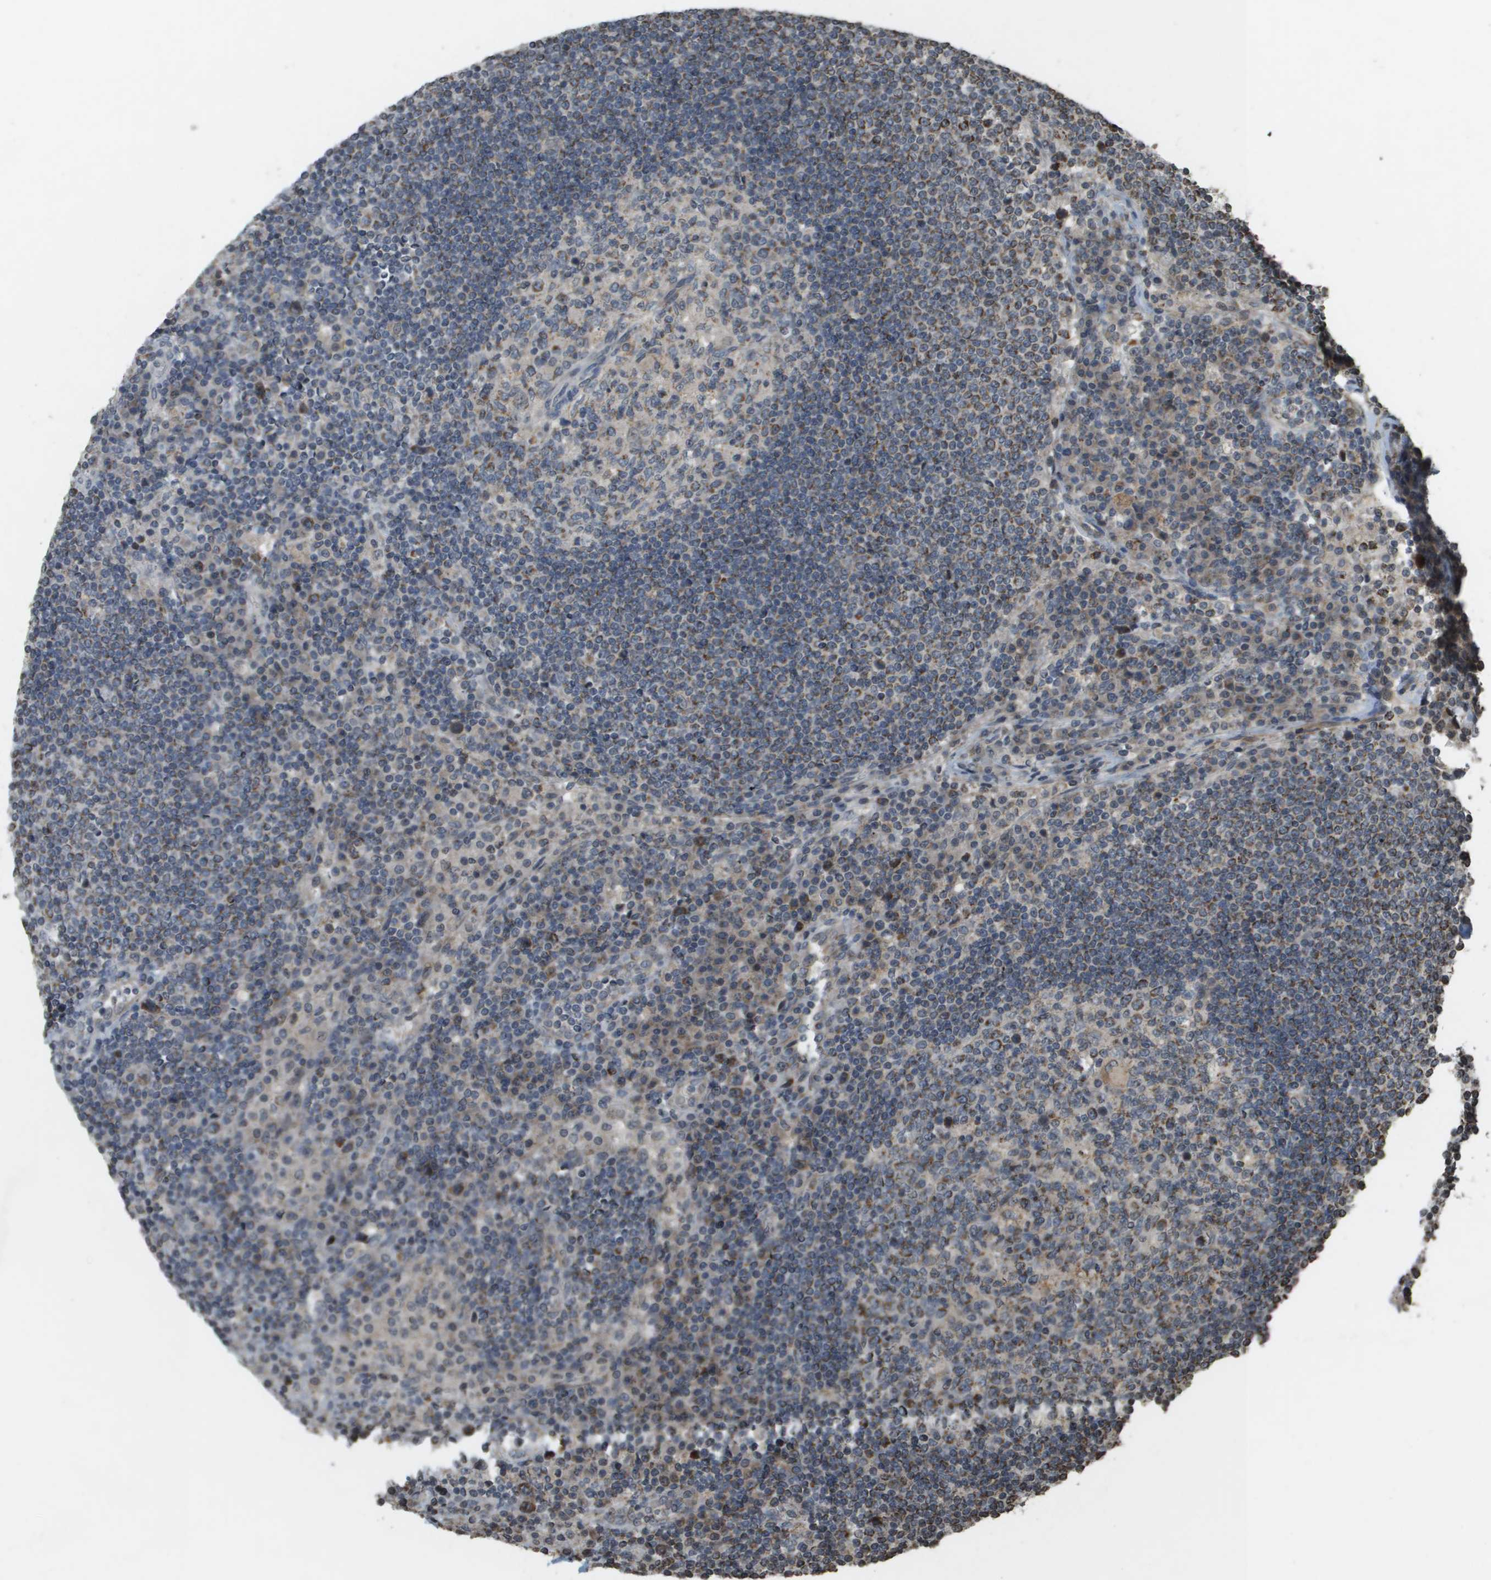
{"staining": {"intensity": "moderate", "quantity": "<25%", "location": "cytoplasmic/membranous"}, "tissue": "lymph node", "cell_type": "Germinal center cells", "image_type": "normal", "snomed": [{"axis": "morphology", "description": "Normal tissue, NOS"}, {"axis": "topography", "description": "Lymph node"}], "caption": "High-magnification brightfield microscopy of normal lymph node stained with DAB (brown) and counterstained with hematoxylin (blue). germinal center cells exhibit moderate cytoplasmic/membranous positivity is identified in about<25% of cells.", "gene": "RAB21", "patient": {"sex": "female", "age": 53}}